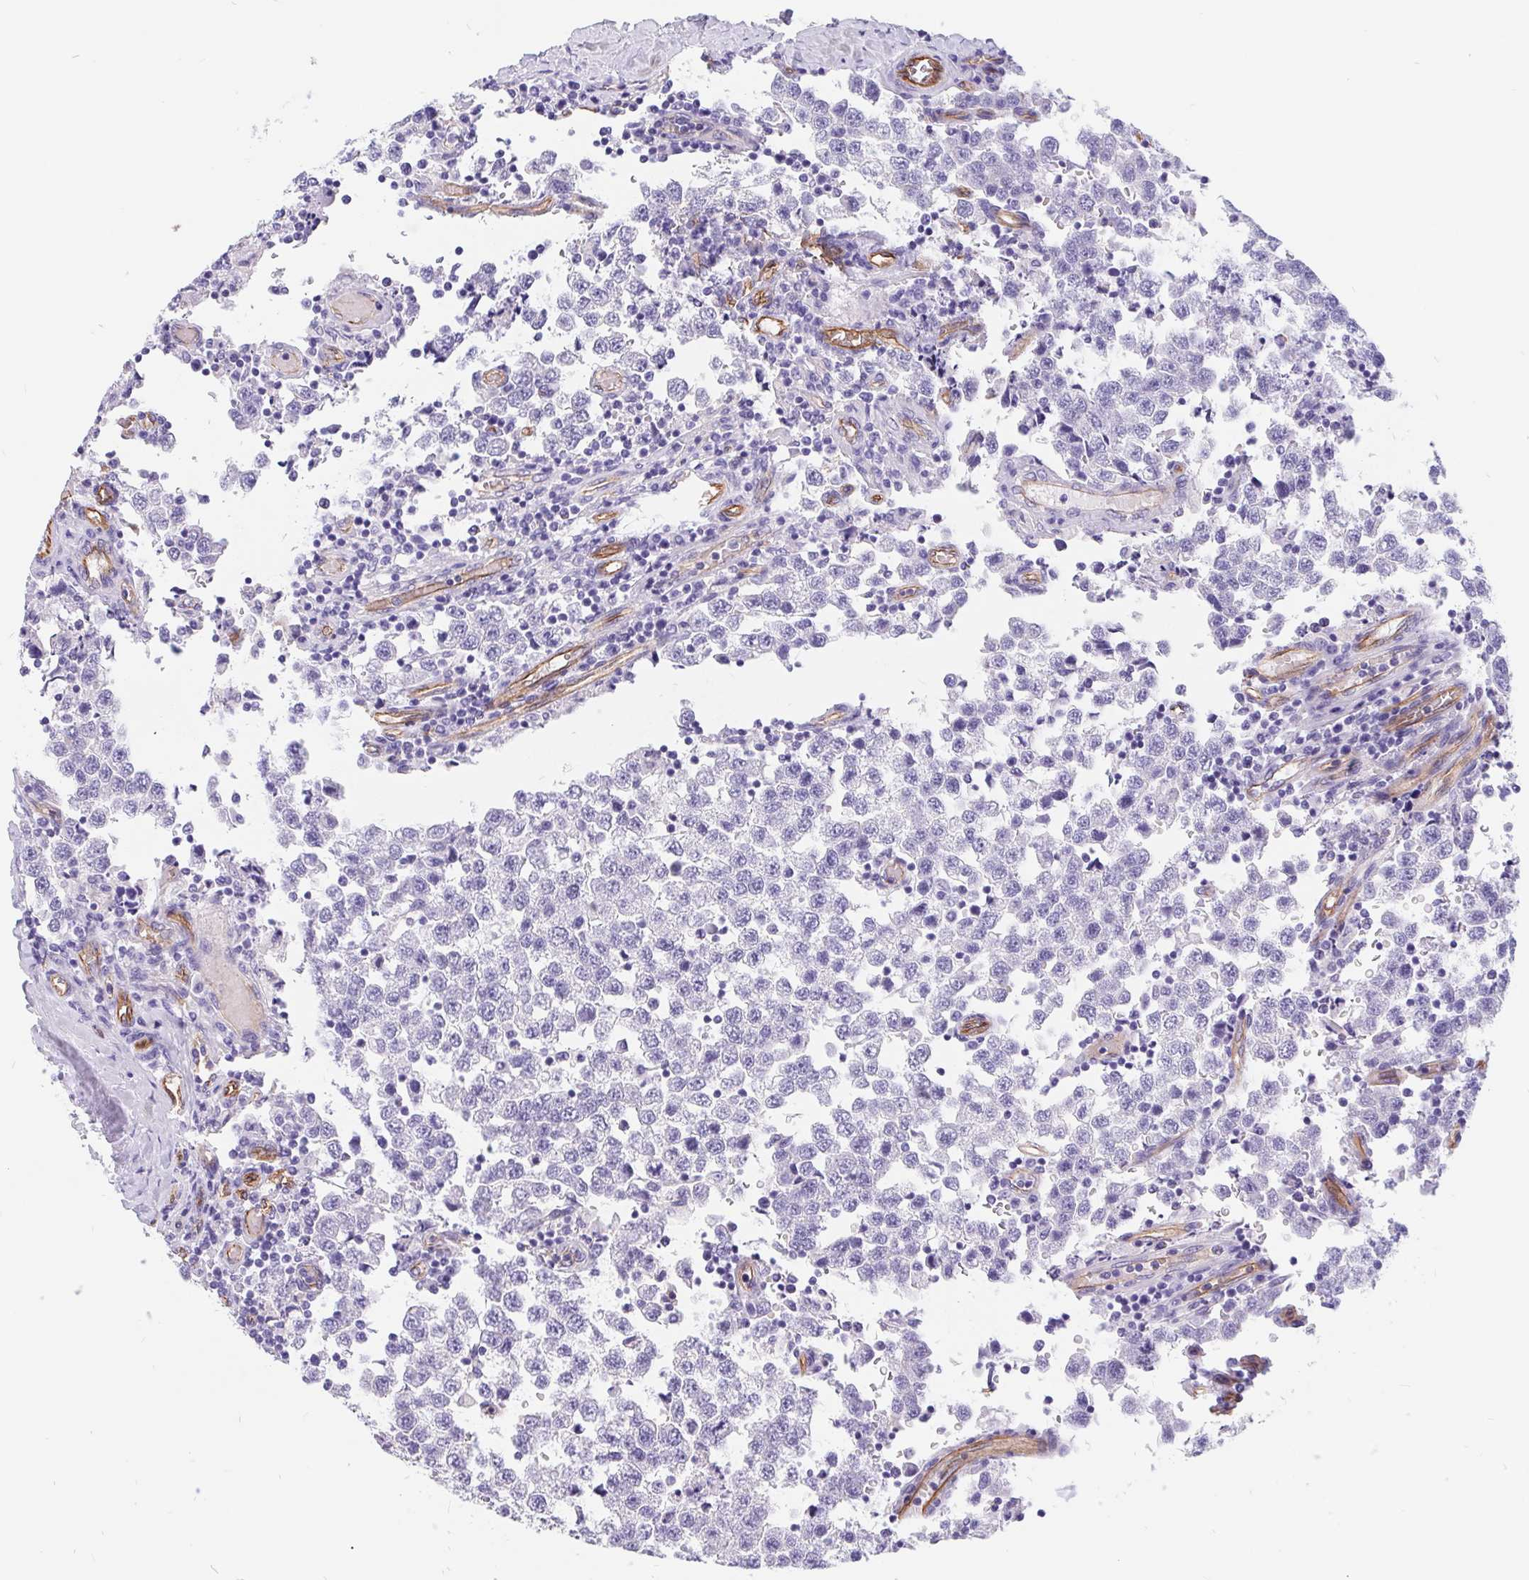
{"staining": {"intensity": "negative", "quantity": "none", "location": "none"}, "tissue": "testis cancer", "cell_type": "Tumor cells", "image_type": "cancer", "snomed": [{"axis": "morphology", "description": "Seminoma, NOS"}, {"axis": "topography", "description": "Testis"}], "caption": "Immunohistochemistry of human testis cancer (seminoma) shows no positivity in tumor cells.", "gene": "LIMCH1", "patient": {"sex": "male", "age": 34}}